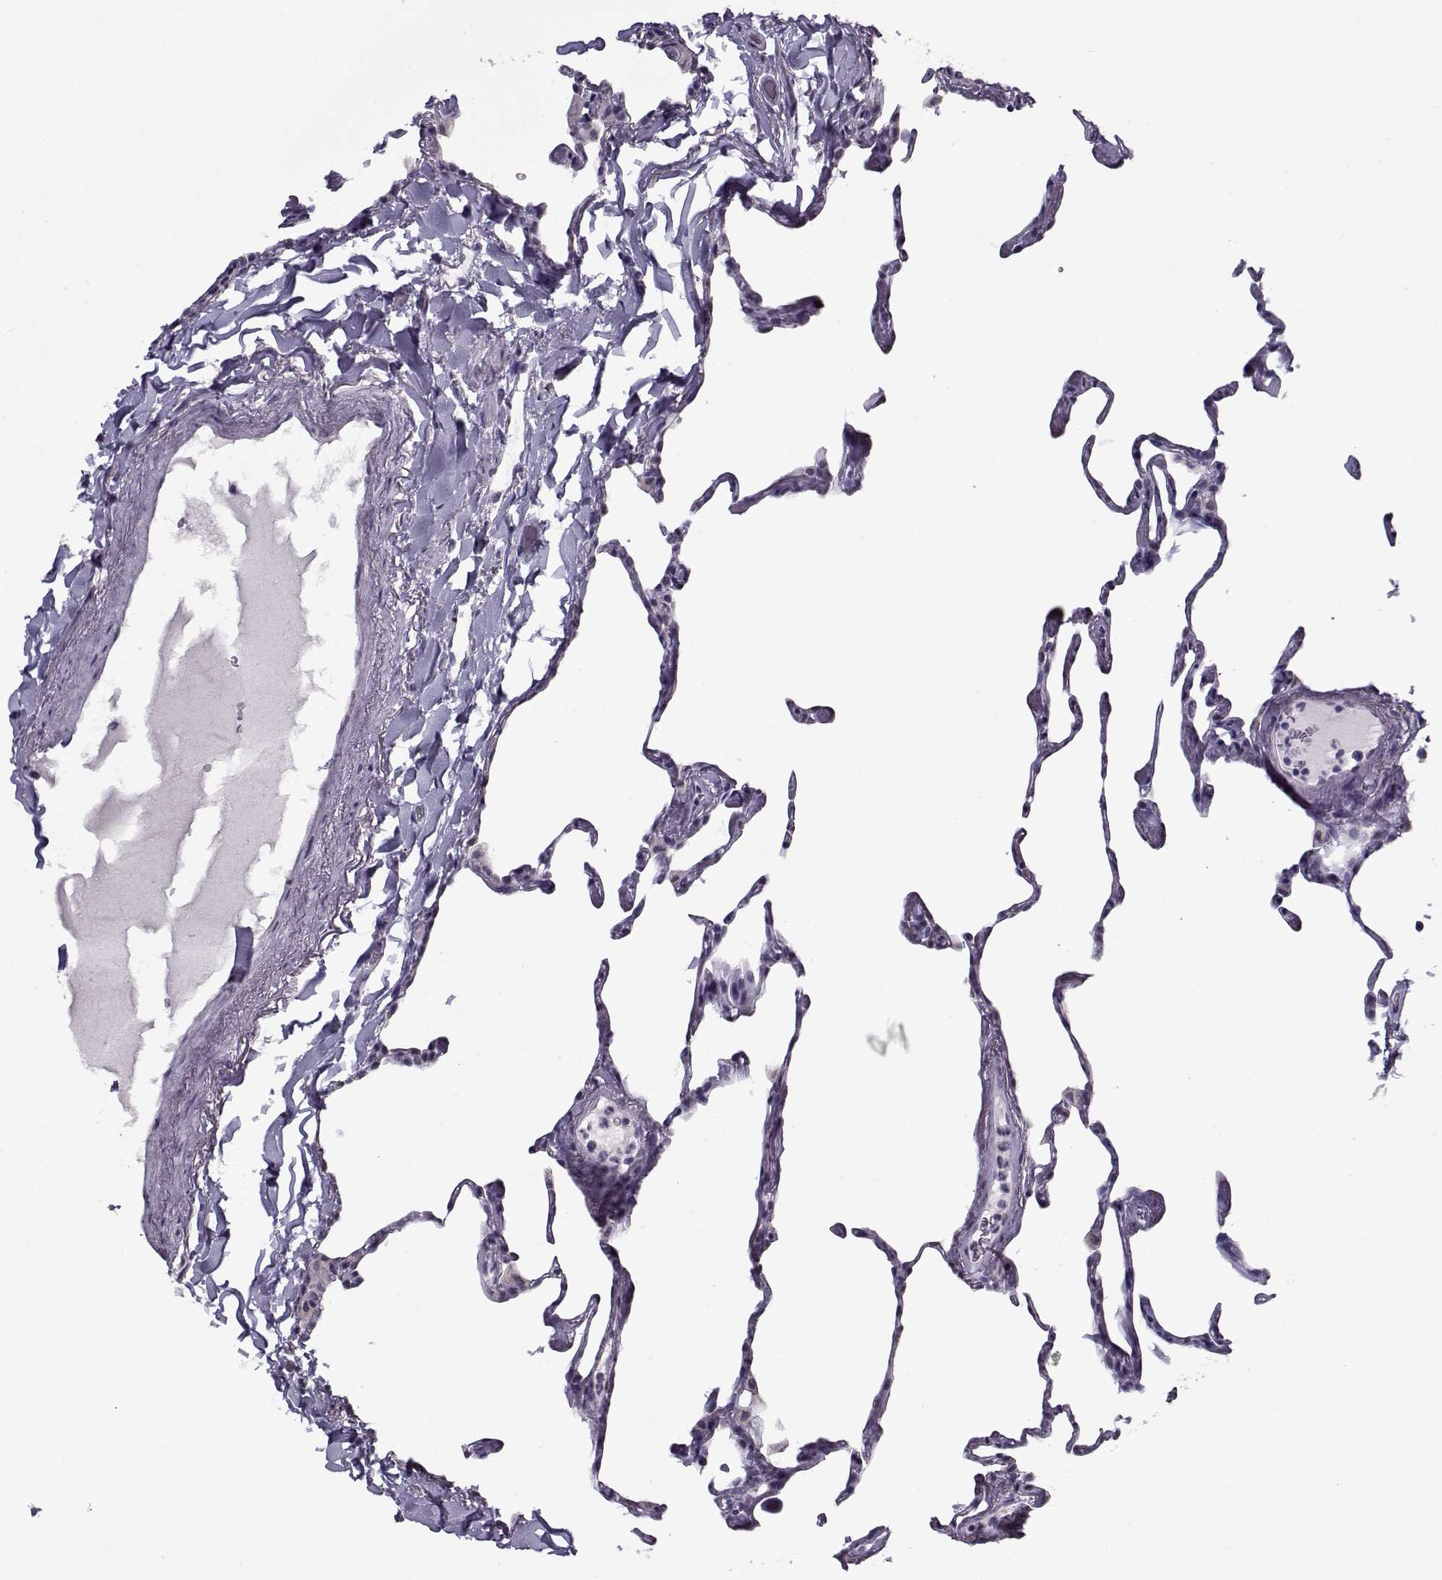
{"staining": {"intensity": "weak", "quantity": "<25%", "location": "cytoplasmic/membranous"}, "tissue": "lung", "cell_type": "Alveolar cells", "image_type": "normal", "snomed": [{"axis": "morphology", "description": "Normal tissue, NOS"}, {"axis": "topography", "description": "Lung"}], "caption": "High power microscopy image of an IHC micrograph of unremarkable lung, revealing no significant expression in alveolar cells.", "gene": "SEC16B", "patient": {"sex": "male", "age": 65}}